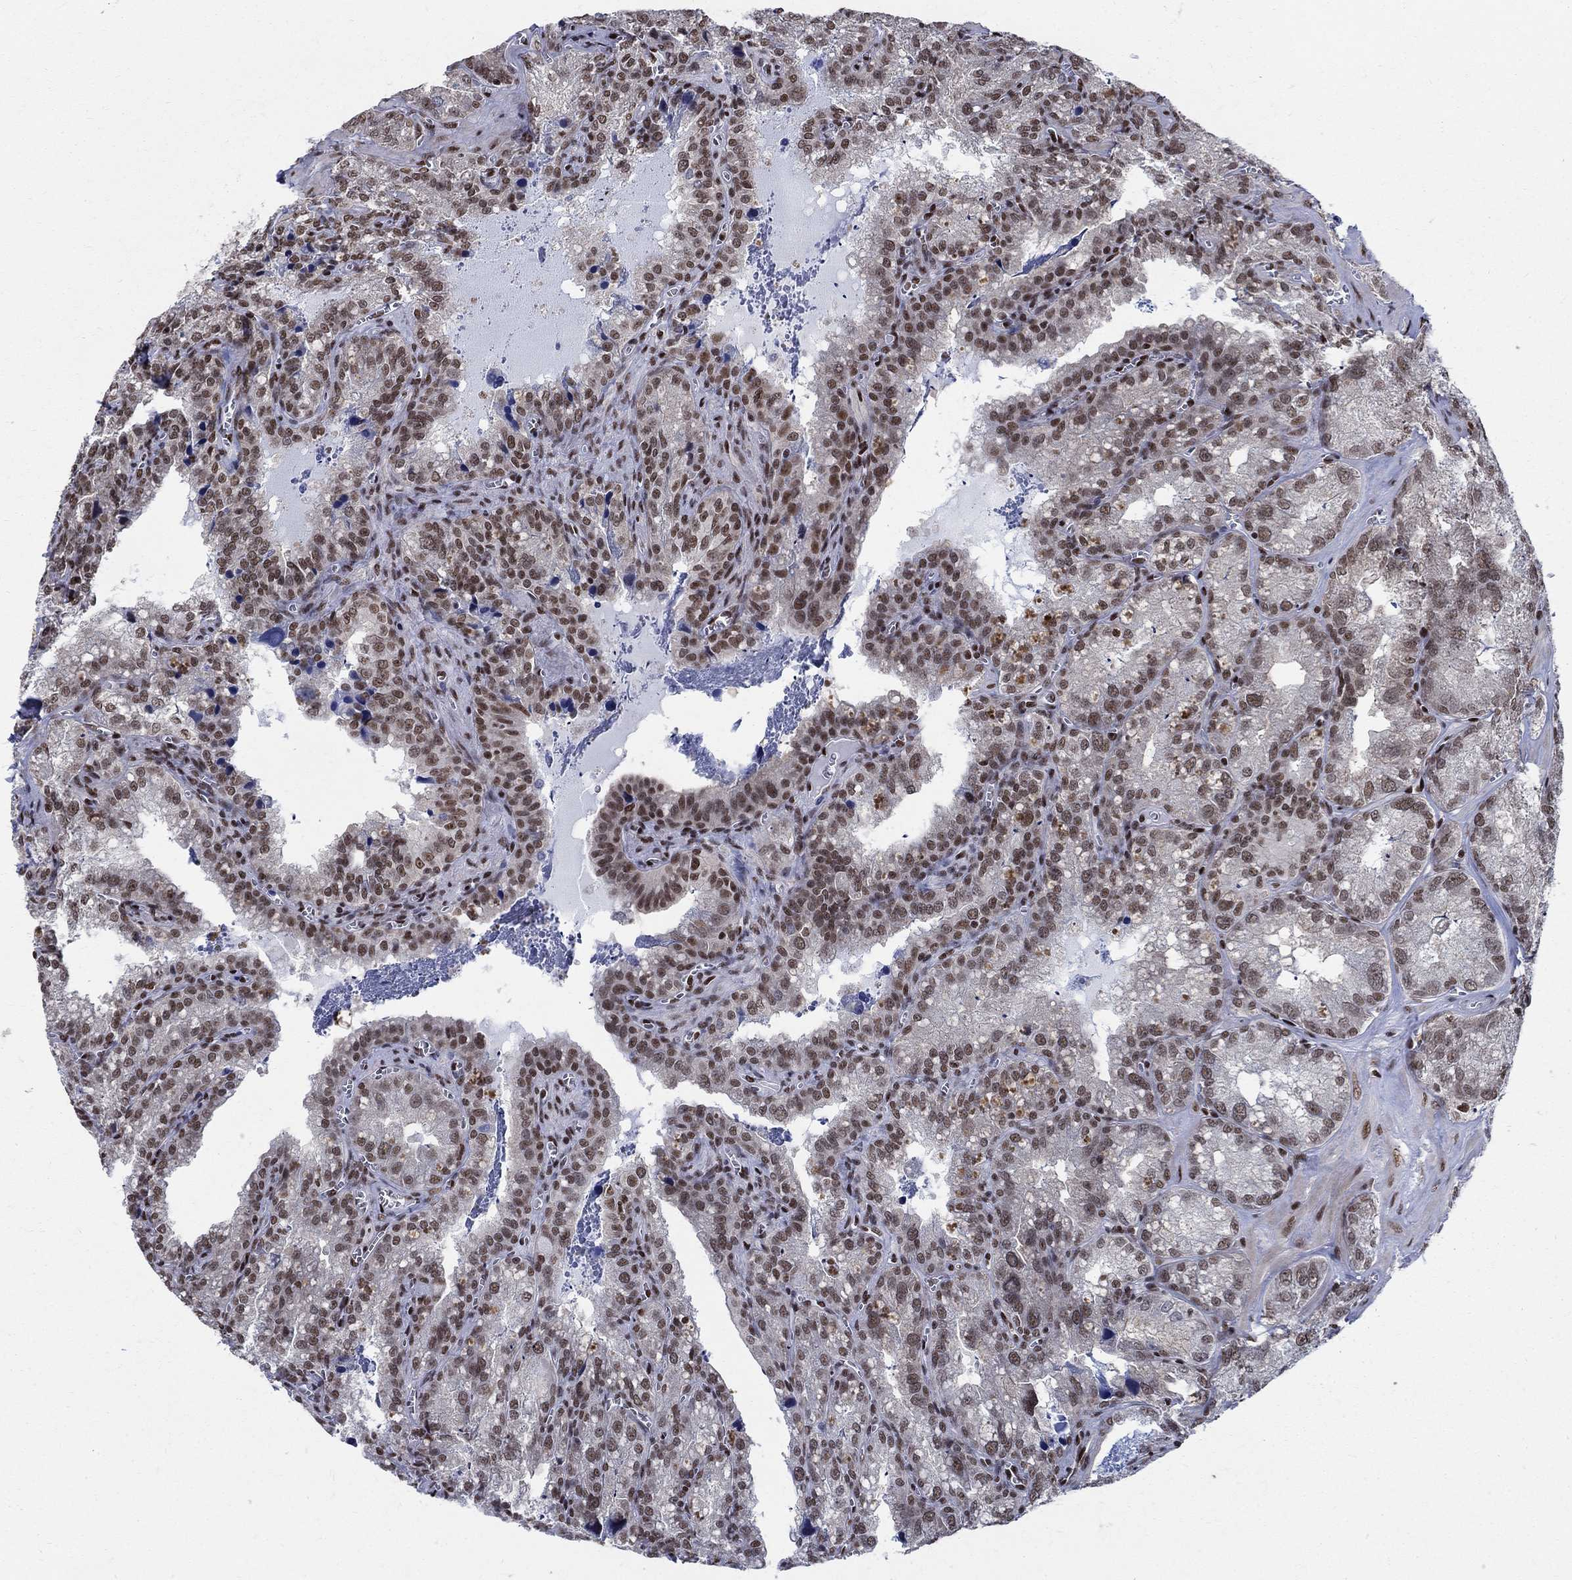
{"staining": {"intensity": "moderate", "quantity": "25%-75%", "location": "nuclear"}, "tissue": "seminal vesicle", "cell_type": "Glandular cells", "image_type": "normal", "snomed": [{"axis": "morphology", "description": "Normal tissue, NOS"}, {"axis": "topography", "description": "Seminal veicle"}], "caption": "Benign seminal vesicle was stained to show a protein in brown. There is medium levels of moderate nuclear positivity in about 25%-75% of glandular cells.", "gene": "FBXO16", "patient": {"sex": "male", "age": 57}}